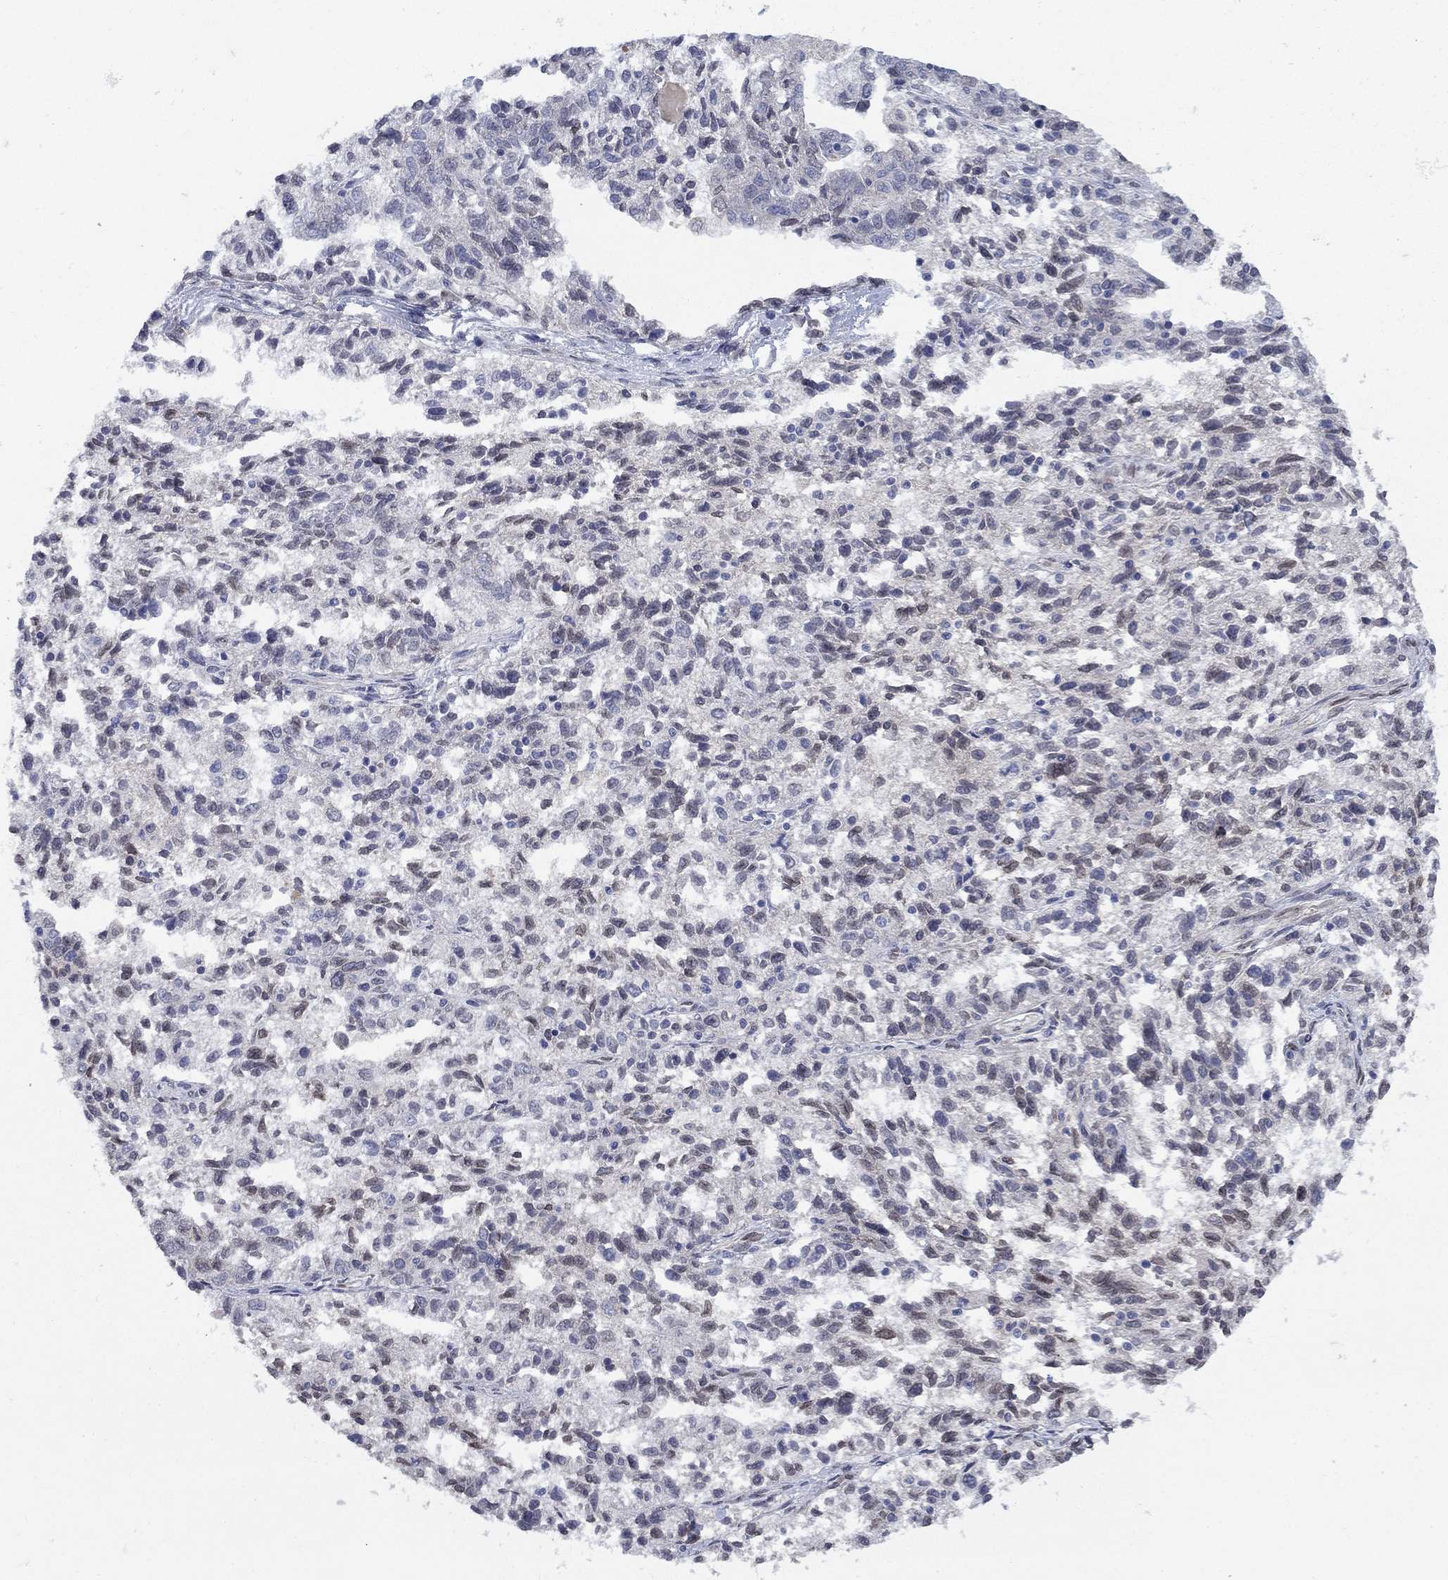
{"staining": {"intensity": "negative", "quantity": "none", "location": "none"}, "tissue": "ovarian cancer", "cell_type": "Tumor cells", "image_type": "cancer", "snomed": [{"axis": "morphology", "description": "Cystadenocarcinoma, serous, NOS"}, {"axis": "topography", "description": "Ovary"}], "caption": "Immunohistochemical staining of human ovarian serous cystadenocarcinoma shows no significant staining in tumor cells. The staining was performed using DAB to visualize the protein expression in brown, while the nuclei were stained in blue with hematoxylin (Magnification: 20x).", "gene": "EMC9", "patient": {"sex": "female", "age": 71}}